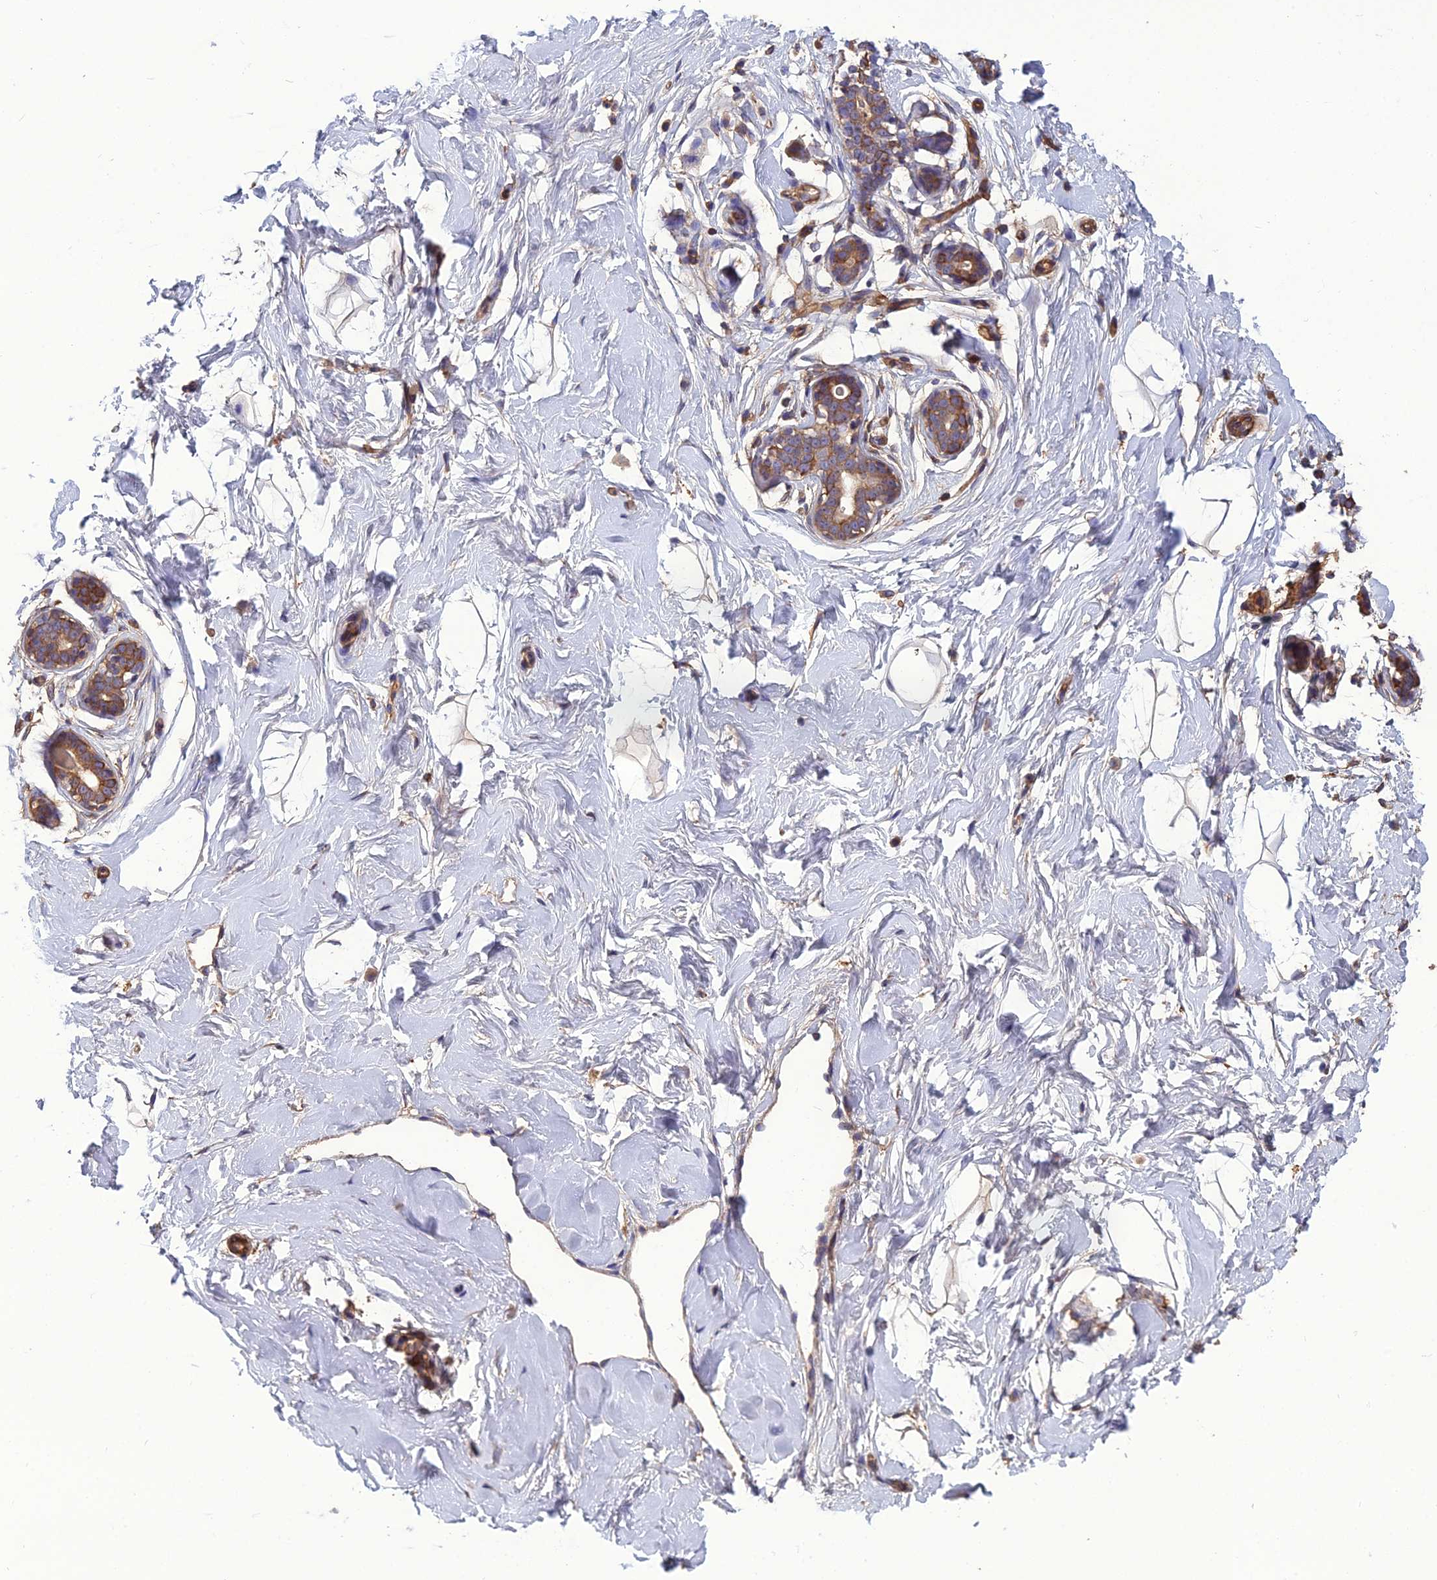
{"staining": {"intensity": "negative", "quantity": "none", "location": "none"}, "tissue": "breast", "cell_type": "Adipocytes", "image_type": "normal", "snomed": [{"axis": "morphology", "description": "Normal tissue, NOS"}, {"axis": "morphology", "description": "Adenoma, NOS"}, {"axis": "topography", "description": "Breast"}], "caption": "Unremarkable breast was stained to show a protein in brown. There is no significant staining in adipocytes.", "gene": "GALR2", "patient": {"sex": "female", "age": 23}}